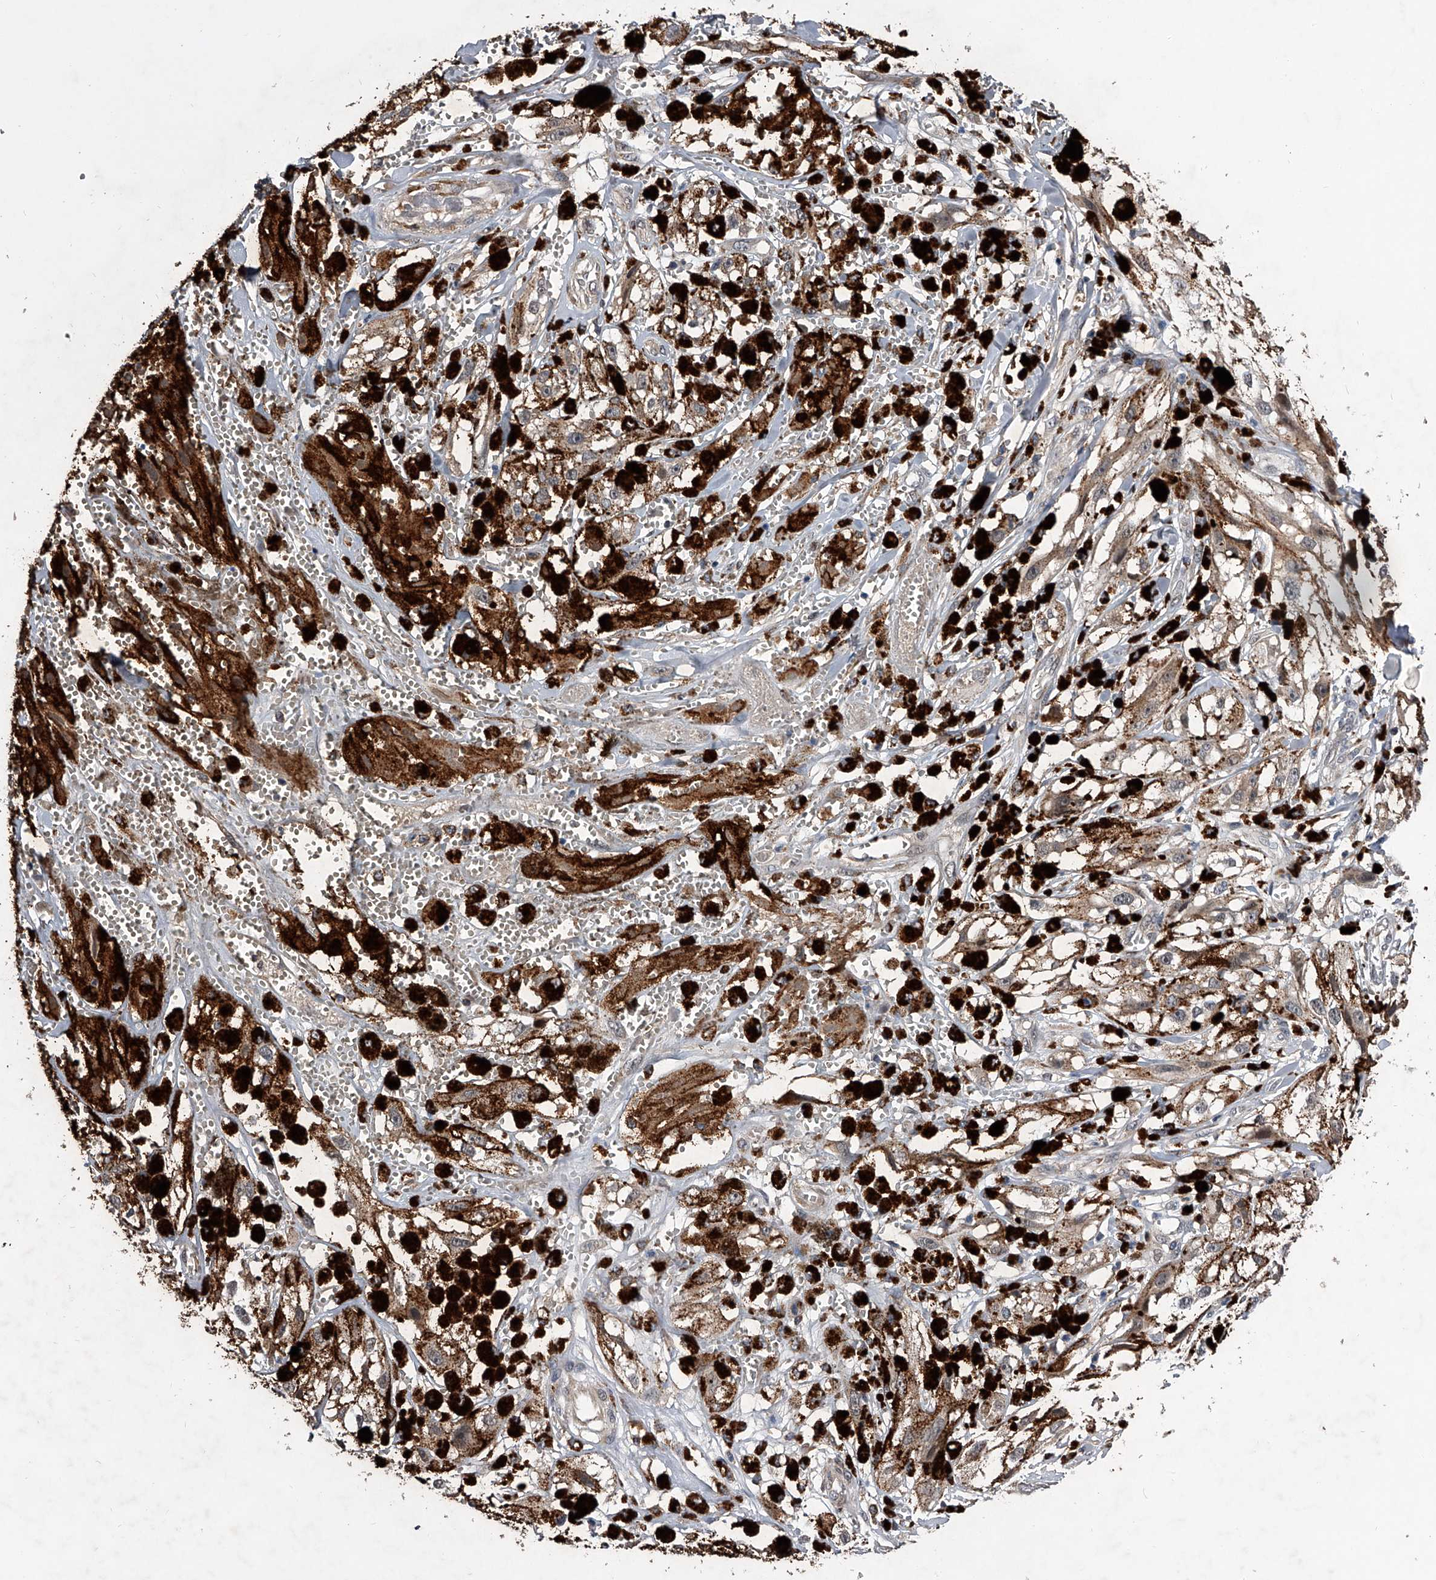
{"staining": {"intensity": "negative", "quantity": "none", "location": "none"}, "tissue": "melanoma", "cell_type": "Tumor cells", "image_type": "cancer", "snomed": [{"axis": "morphology", "description": "Malignant melanoma, NOS"}, {"axis": "topography", "description": "Skin"}], "caption": "The histopathology image reveals no significant staining in tumor cells of melanoma.", "gene": "ZNF30", "patient": {"sex": "male", "age": 88}}